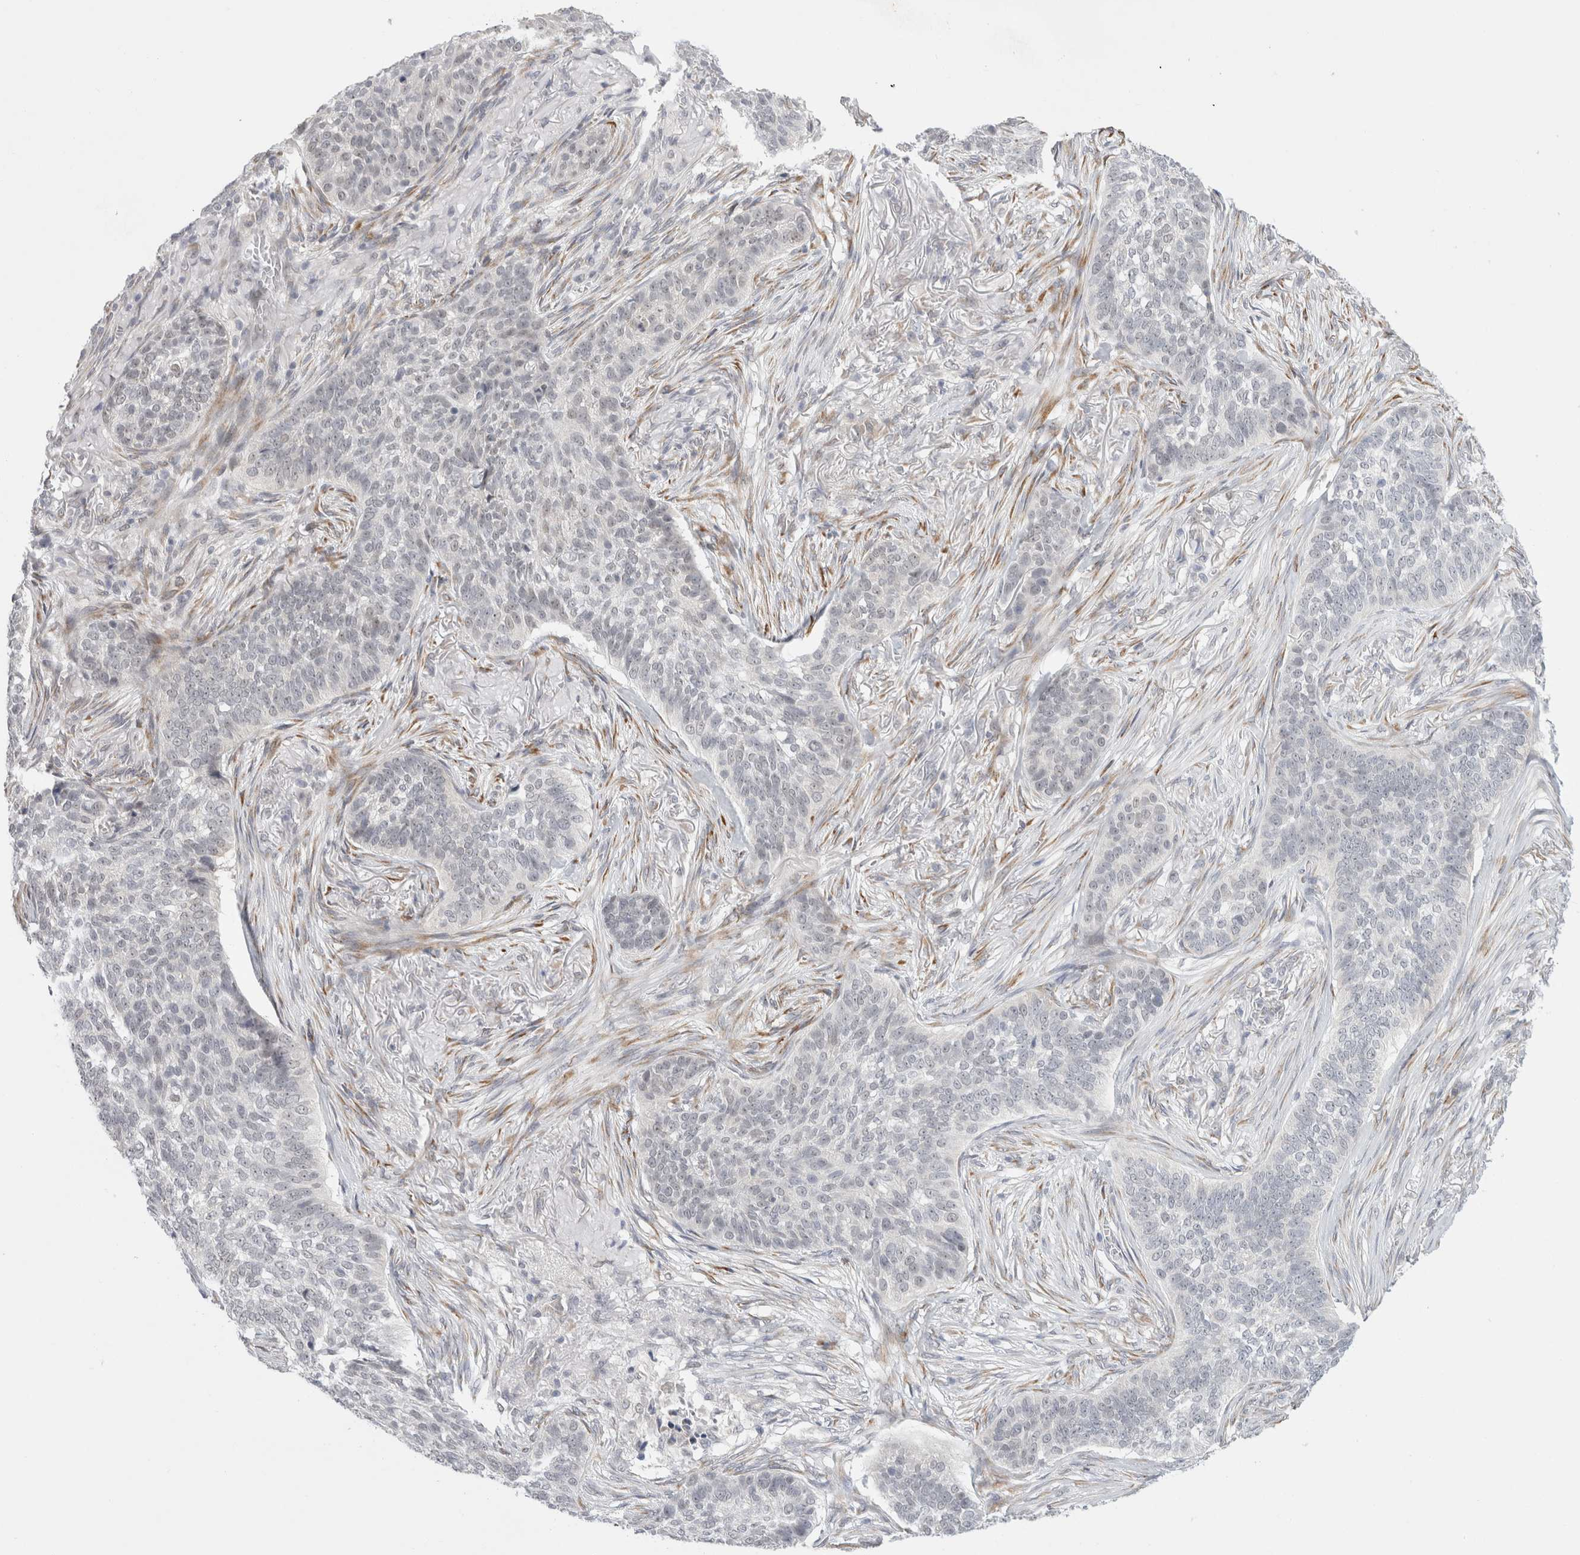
{"staining": {"intensity": "negative", "quantity": "none", "location": "none"}, "tissue": "skin cancer", "cell_type": "Tumor cells", "image_type": "cancer", "snomed": [{"axis": "morphology", "description": "Basal cell carcinoma"}, {"axis": "topography", "description": "Skin"}], "caption": "Immunohistochemistry (IHC) image of basal cell carcinoma (skin) stained for a protein (brown), which demonstrates no positivity in tumor cells. (DAB (3,3'-diaminobenzidine) immunohistochemistry with hematoxylin counter stain).", "gene": "TRMT1L", "patient": {"sex": "male", "age": 85}}